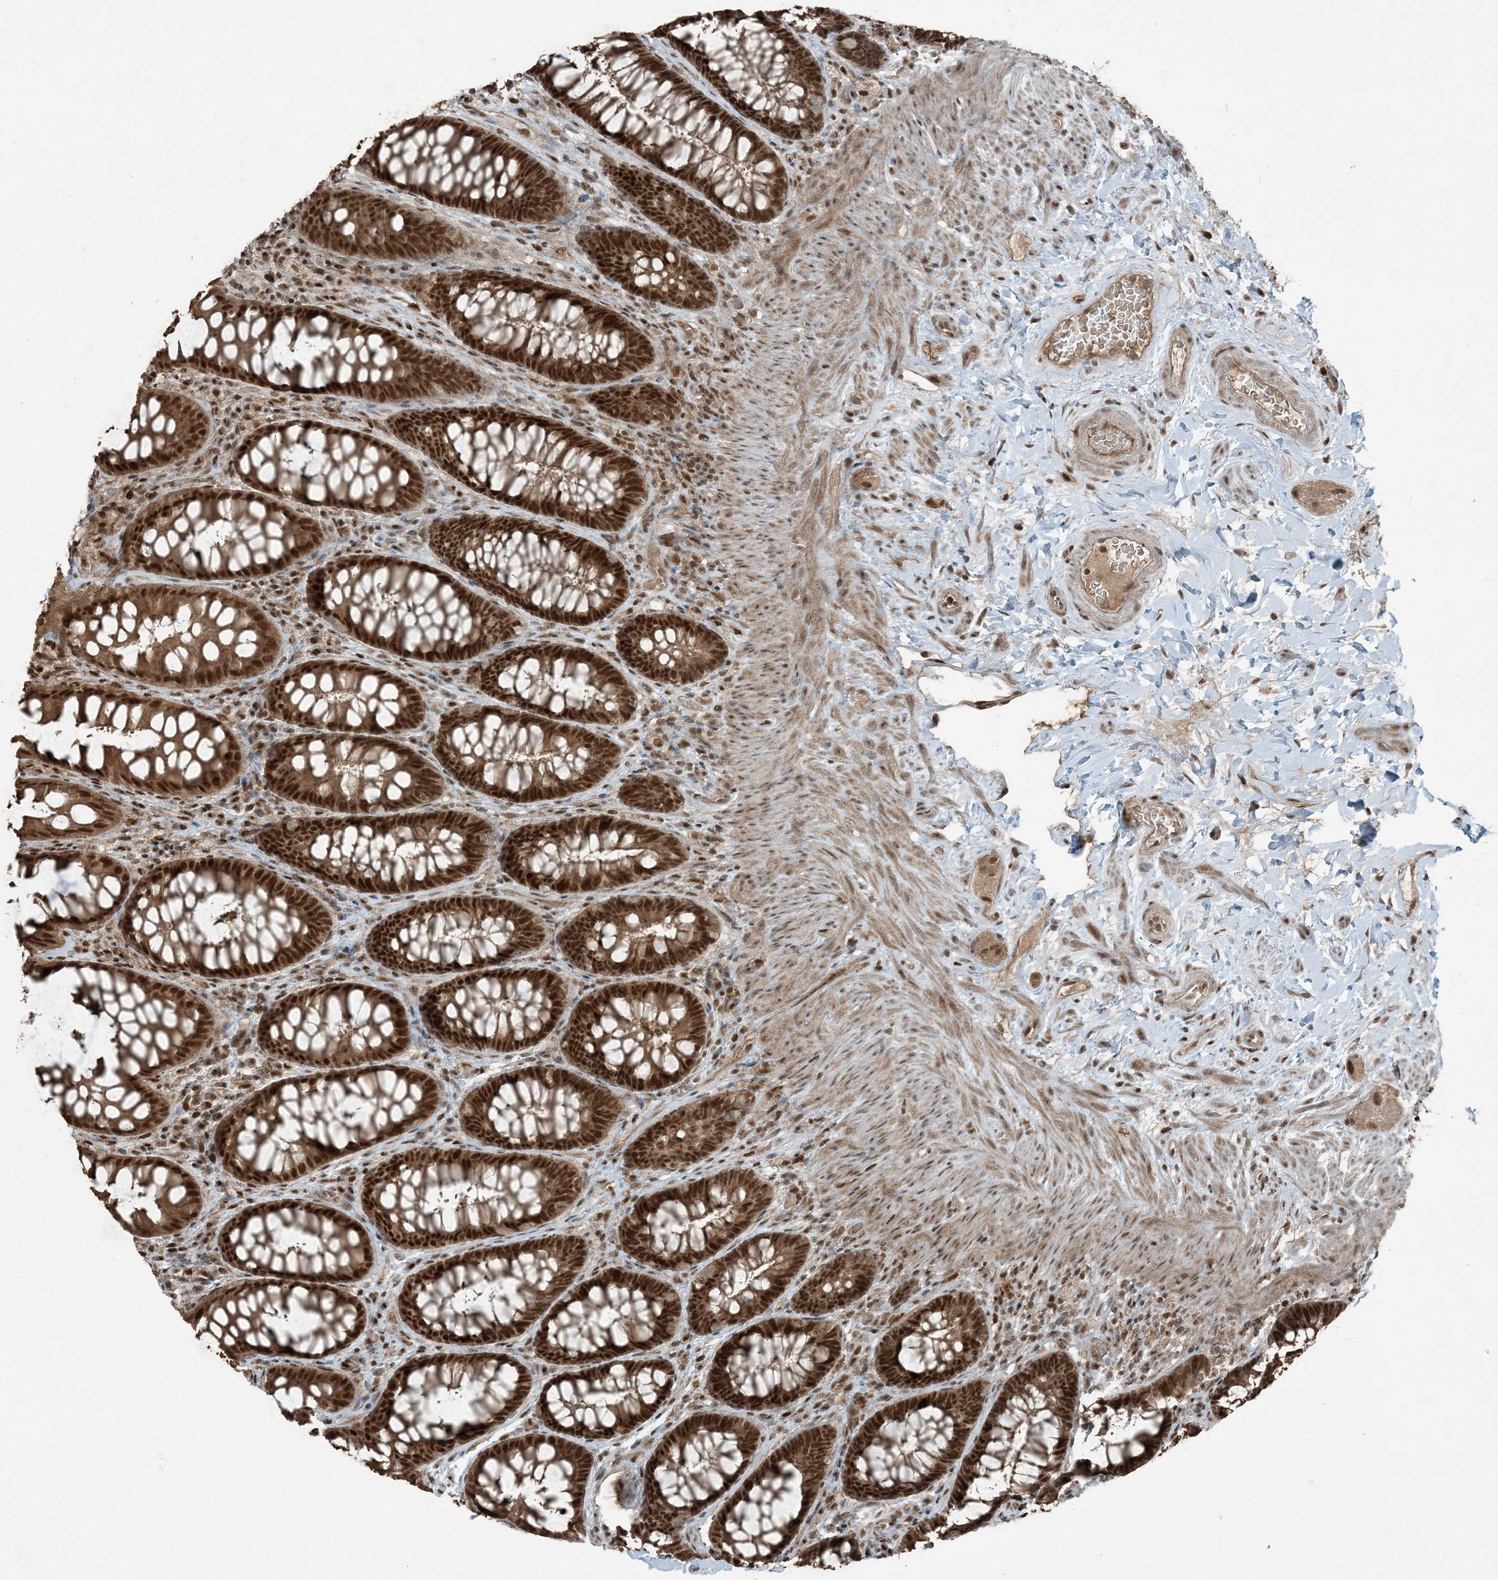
{"staining": {"intensity": "strong", "quantity": ">75%", "location": "cytoplasmic/membranous,nuclear"}, "tissue": "rectum", "cell_type": "Glandular cells", "image_type": "normal", "snomed": [{"axis": "morphology", "description": "Normal tissue, NOS"}, {"axis": "topography", "description": "Rectum"}], "caption": "Protein staining by IHC shows strong cytoplasmic/membranous,nuclear expression in approximately >75% of glandular cells in unremarkable rectum. (IHC, brightfield microscopy, high magnification).", "gene": "TRAPPC12", "patient": {"sex": "female", "age": 46}}